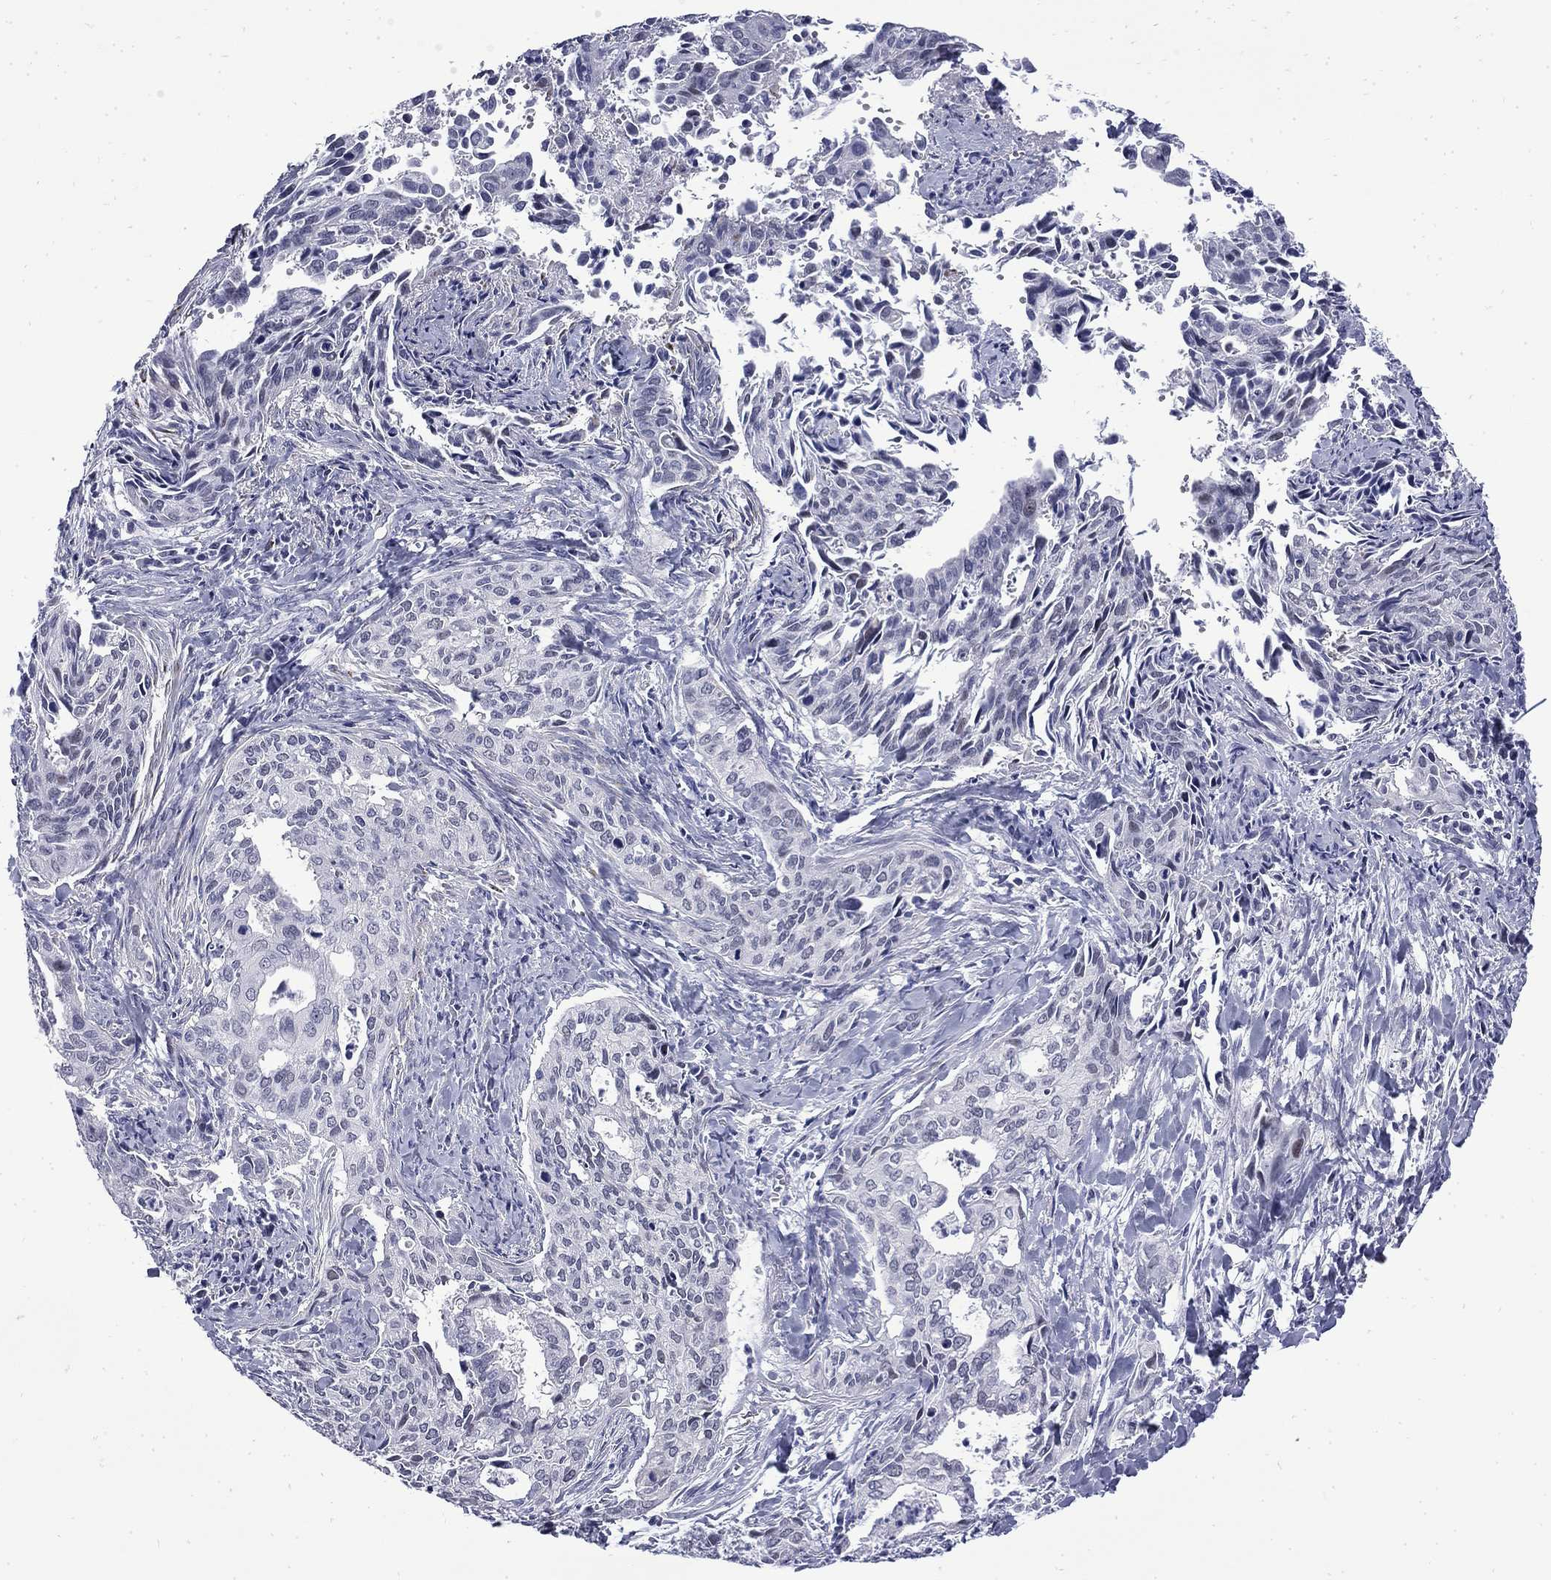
{"staining": {"intensity": "negative", "quantity": "none", "location": "none"}, "tissue": "cervical cancer", "cell_type": "Tumor cells", "image_type": "cancer", "snomed": [{"axis": "morphology", "description": "Squamous cell carcinoma, NOS"}, {"axis": "topography", "description": "Cervix"}], "caption": "Image shows no significant protein staining in tumor cells of cervical cancer.", "gene": "MGARP", "patient": {"sex": "female", "age": 29}}